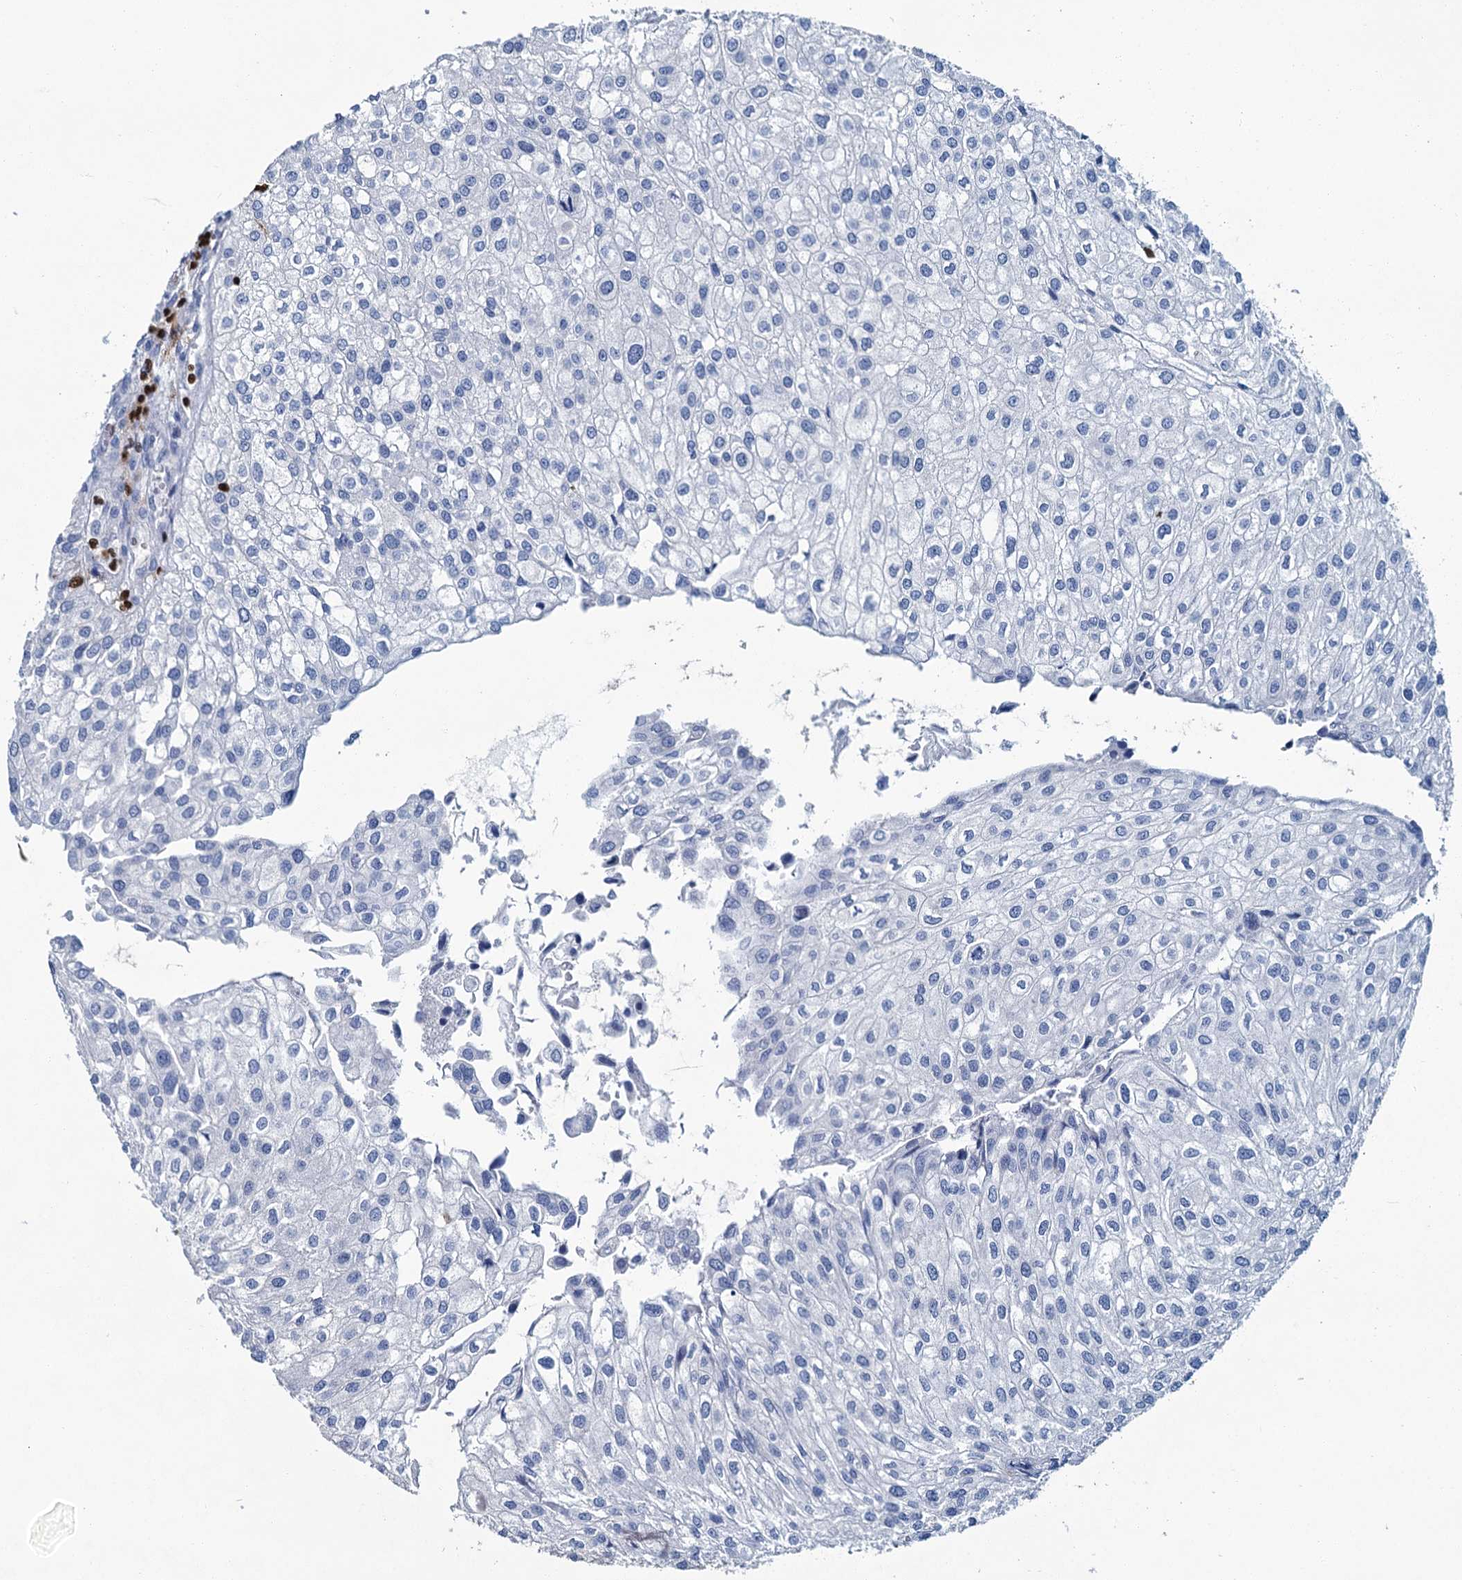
{"staining": {"intensity": "negative", "quantity": "none", "location": "none"}, "tissue": "urothelial cancer", "cell_type": "Tumor cells", "image_type": "cancer", "snomed": [{"axis": "morphology", "description": "Urothelial carcinoma, Low grade"}, {"axis": "topography", "description": "Urinary bladder"}], "caption": "A high-resolution micrograph shows immunohistochemistry (IHC) staining of urothelial carcinoma (low-grade), which shows no significant expression in tumor cells.", "gene": "CELF2", "patient": {"sex": "female", "age": 89}}